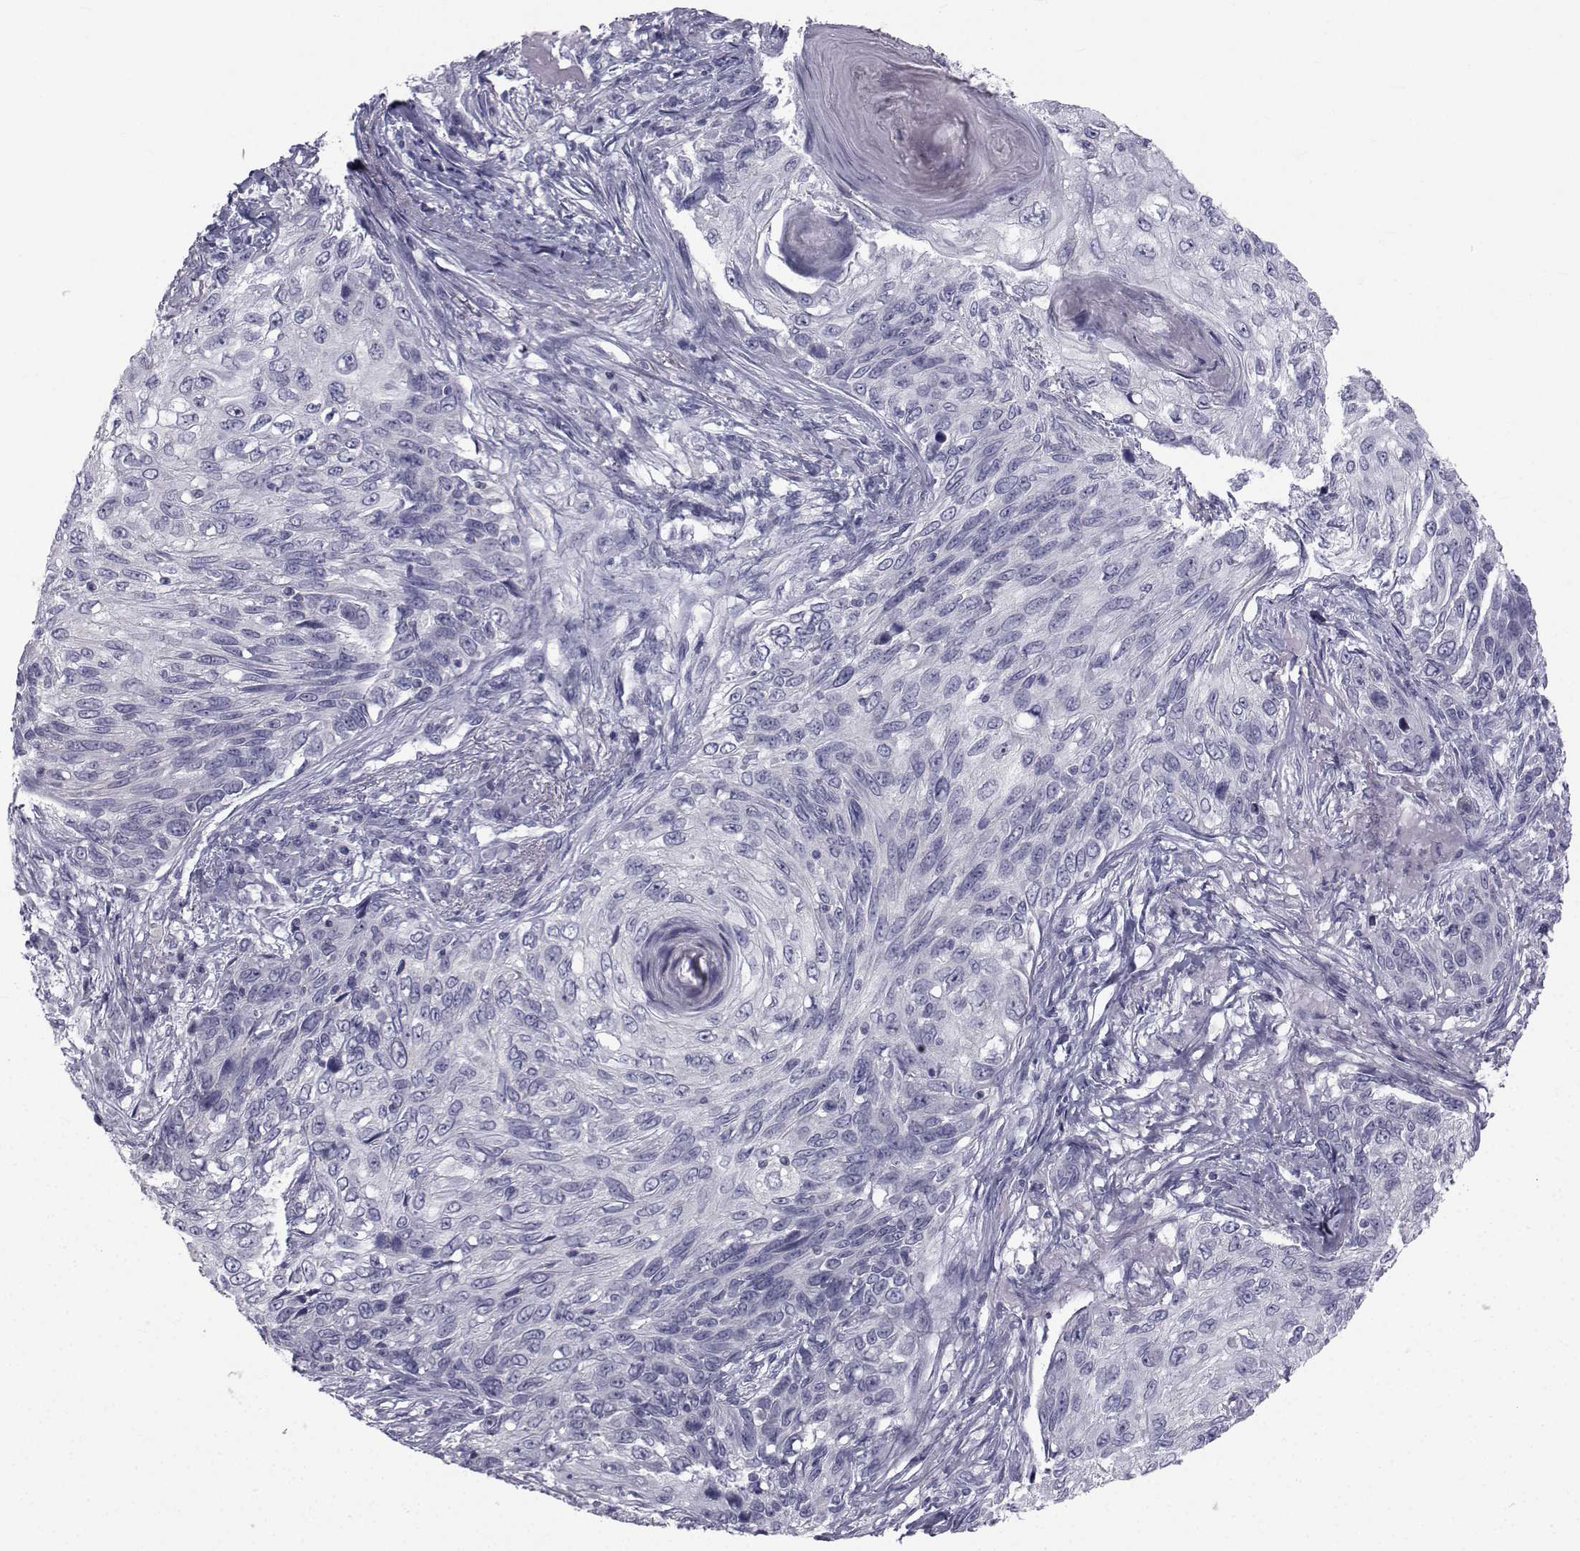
{"staining": {"intensity": "negative", "quantity": "none", "location": "none"}, "tissue": "skin cancer", "cell_type": "Tumor cells", "image_type": "cancer", "snomed": [{"axis": "morphology", "description": "Squamous cell carcinoma, NOS"}, {"axis": "topography", "description": "Skin"}], "caption": "Skin squamous cell carcinoma stained for a protein using immunohistochemistry shows no staining tumor cells.", "gene": "FDXR", "patient": {"sex": "male", "age": 92}}